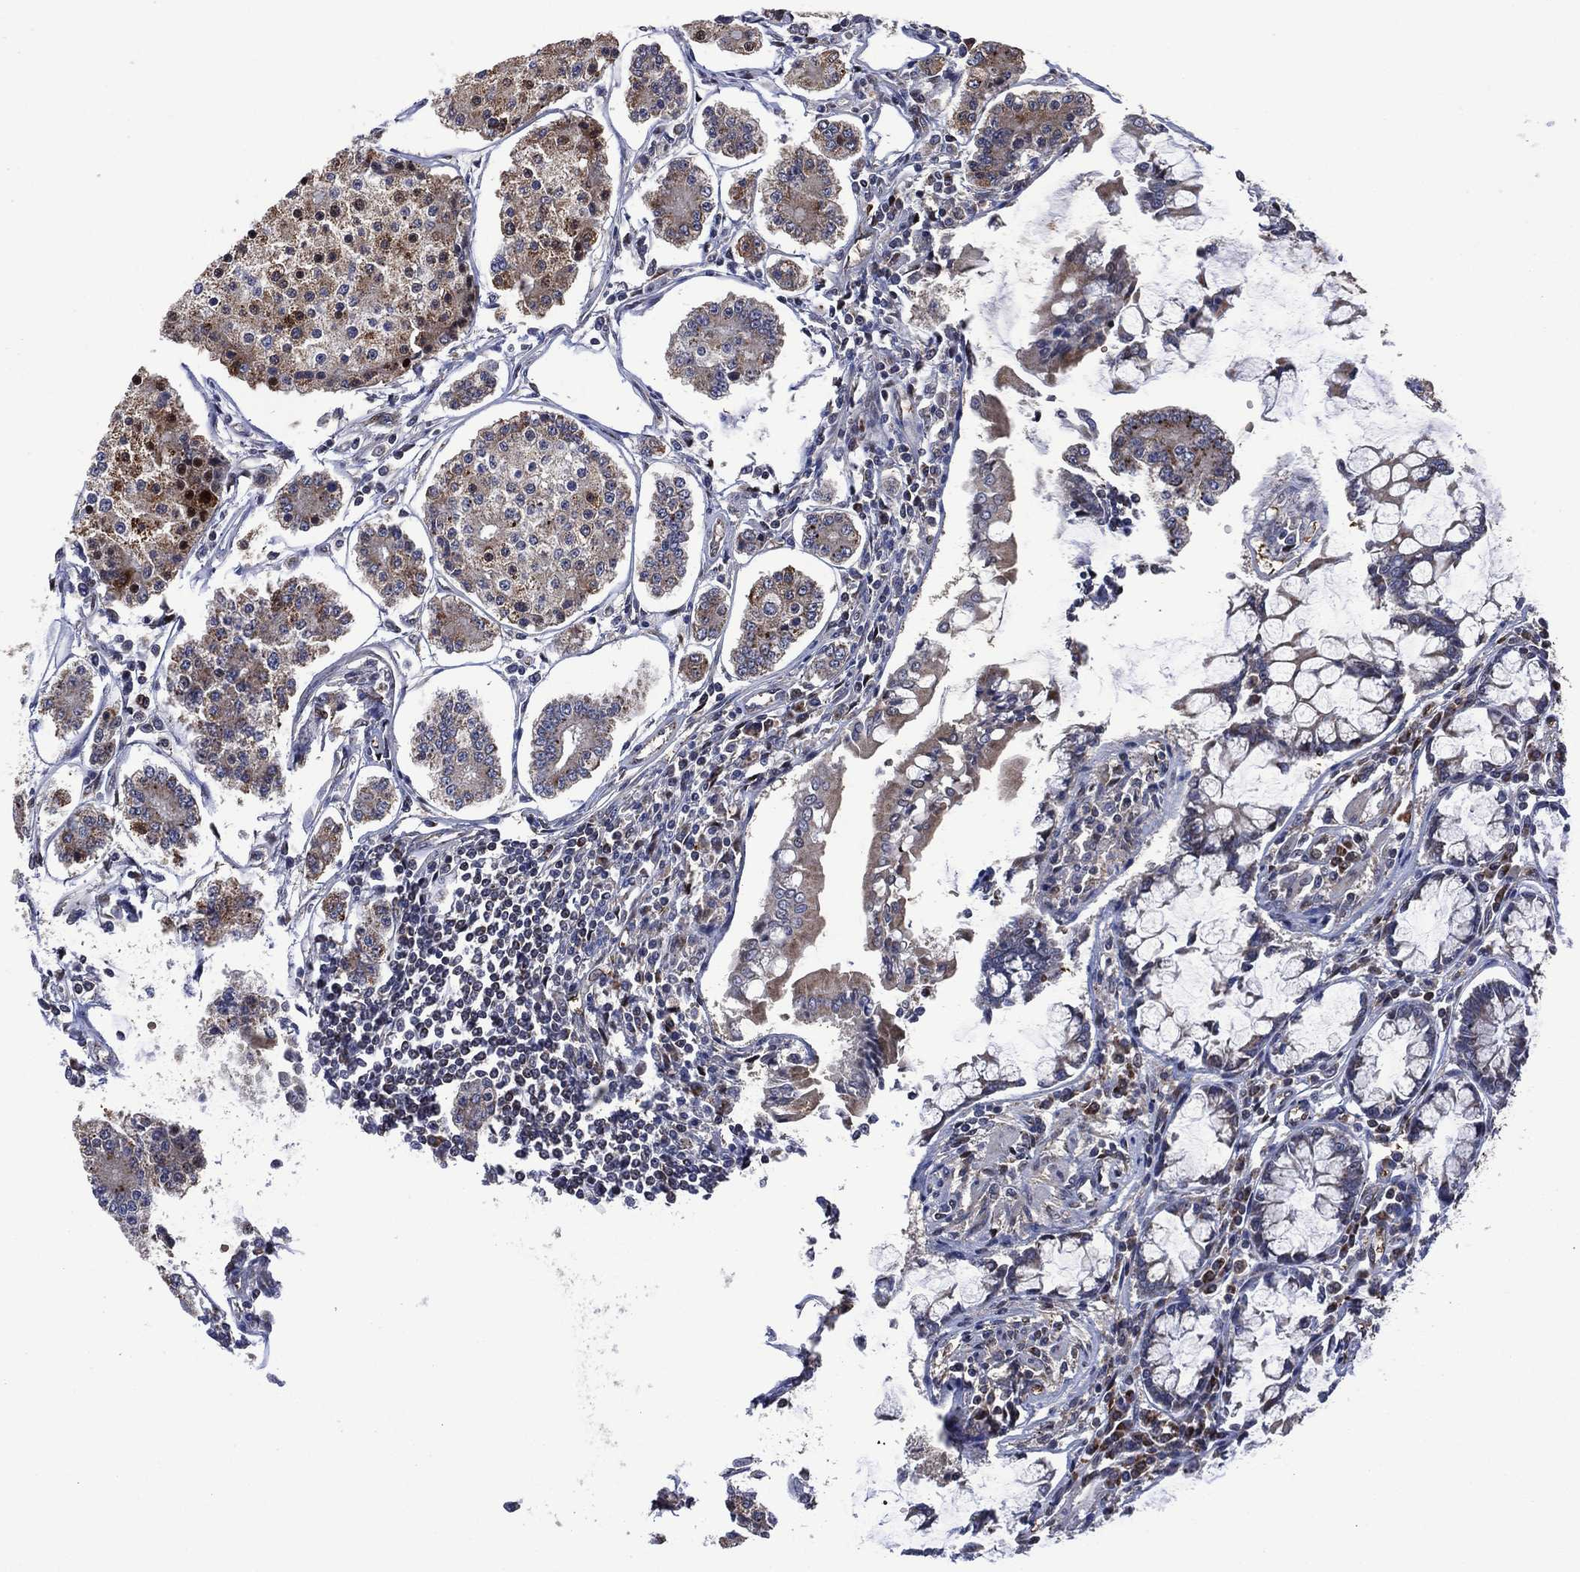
{"staining": {"intensity": "weak", "quantity": "25%-75%", "location": "cytoplasmic/membranous"}, "tissue": "carcinoid", "cell_type": "Tumor cells", "image_type": "cancer", "snomed": [{"axis": "morphology", "description": "Carcinoid, malignant, NOS"}, {"axis": "topography", "description": "Small intestine"}], "caption": "Carcinoid (malignant) tissue reveals weak cytoplasmic/membranous positivity in approximately 25%-75% of tumor cells", "gene": "HTD2", "patient": {"sex": "female", "age": 65}}